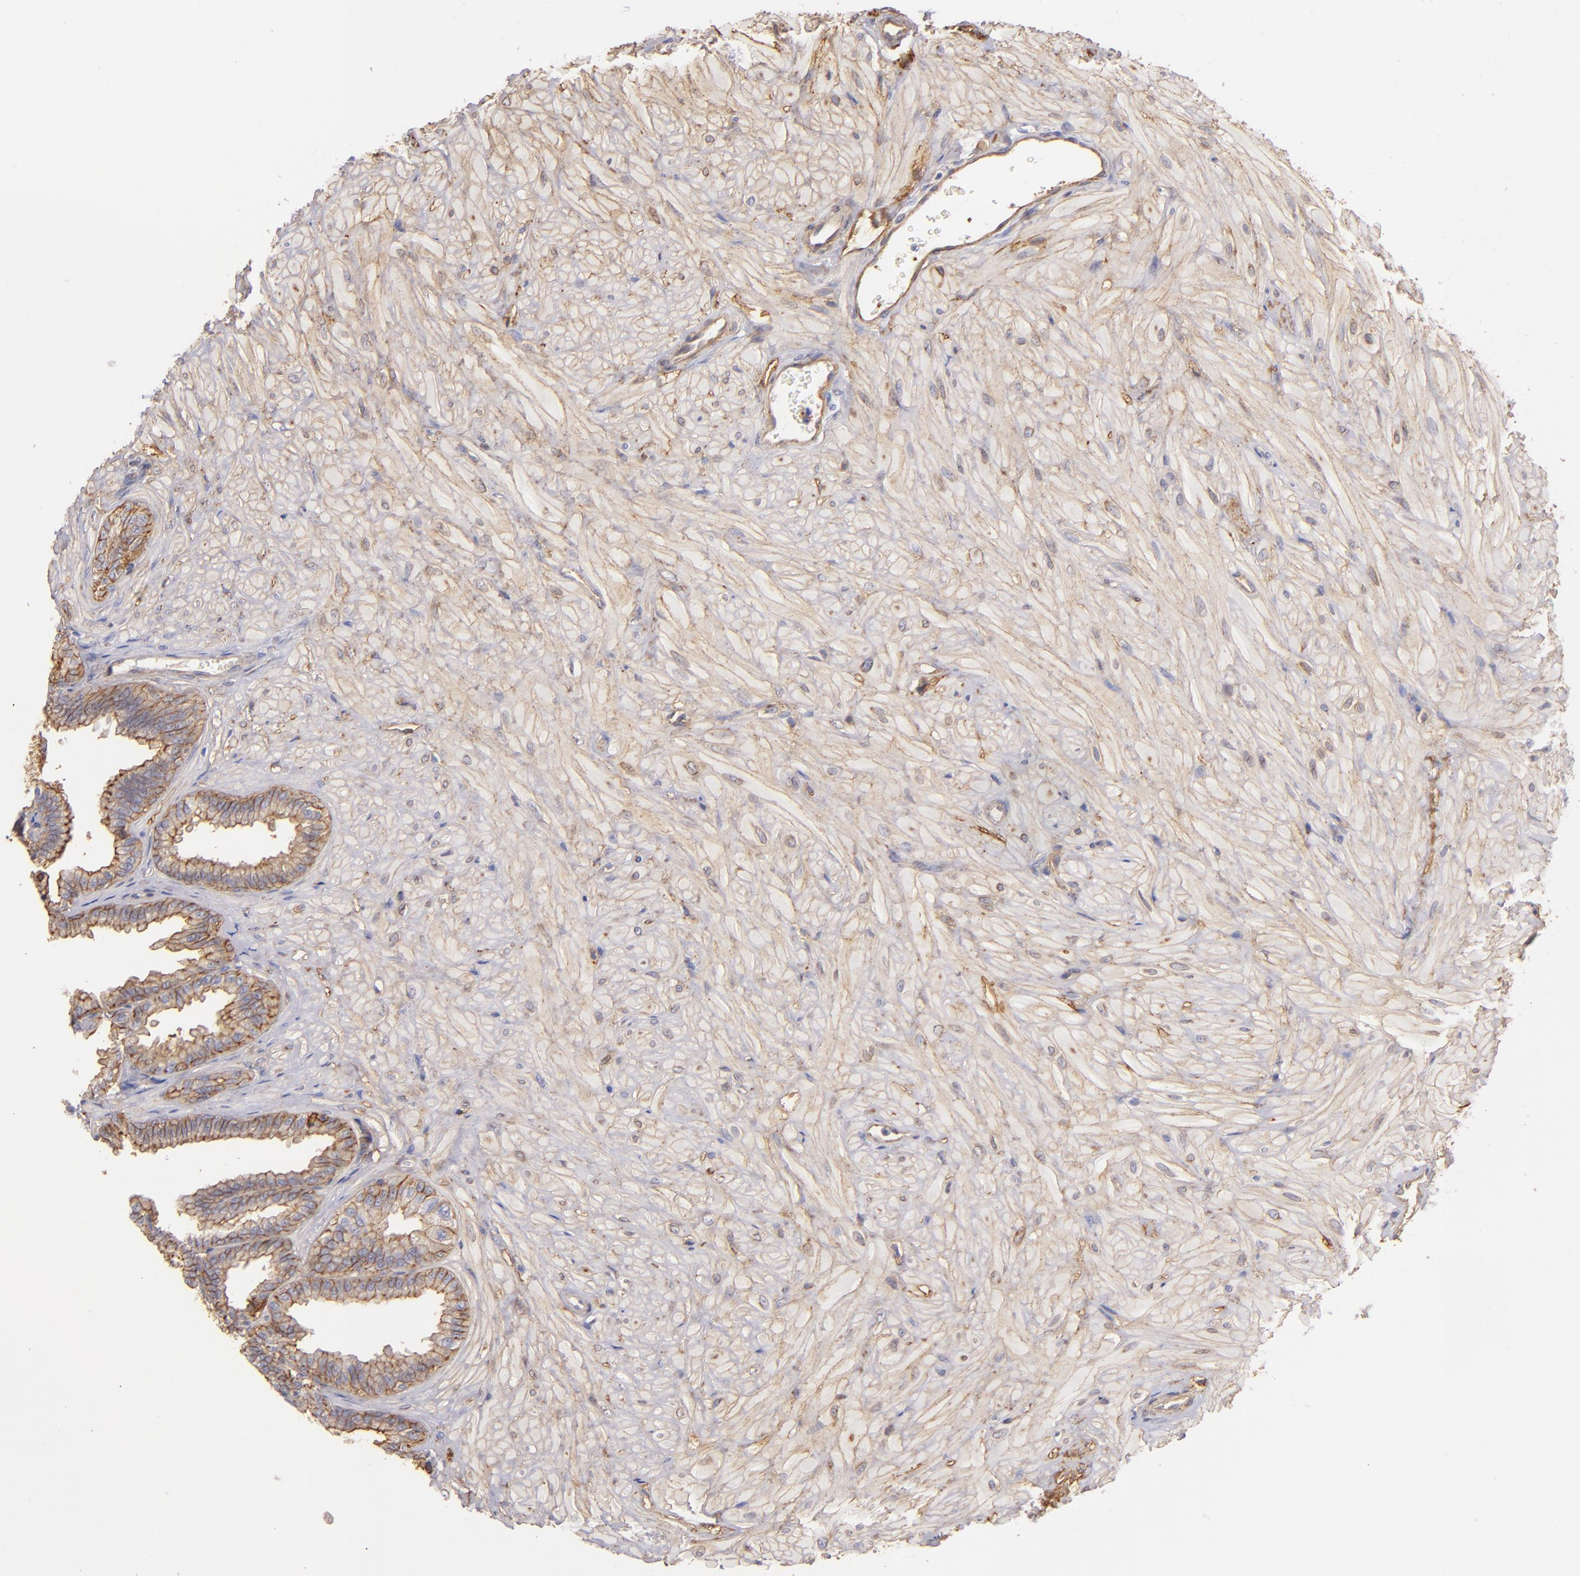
{"staining": {"intensity": "strong", "quantity": ">75%", "location": "cytoplasmic/membranous"}, "tissue": "seminal vesicle", "cell_type": "Glandular cells", "image_type": "normal", "snomed": [{"axis": "morphology", "description": "Normal tissue, NOS"}, {"axis": "topography", "description": "Seminal veicle"}], "caption": "The micrograph displays staining of unremarkable seminal vesicle, revealing strong cytoplasmic/membranous protein staining (brown color) within glandular cells. Nuclei are stained in blue.", "gene": "CD151", "patient": {"sex": "male", "age": 26}}